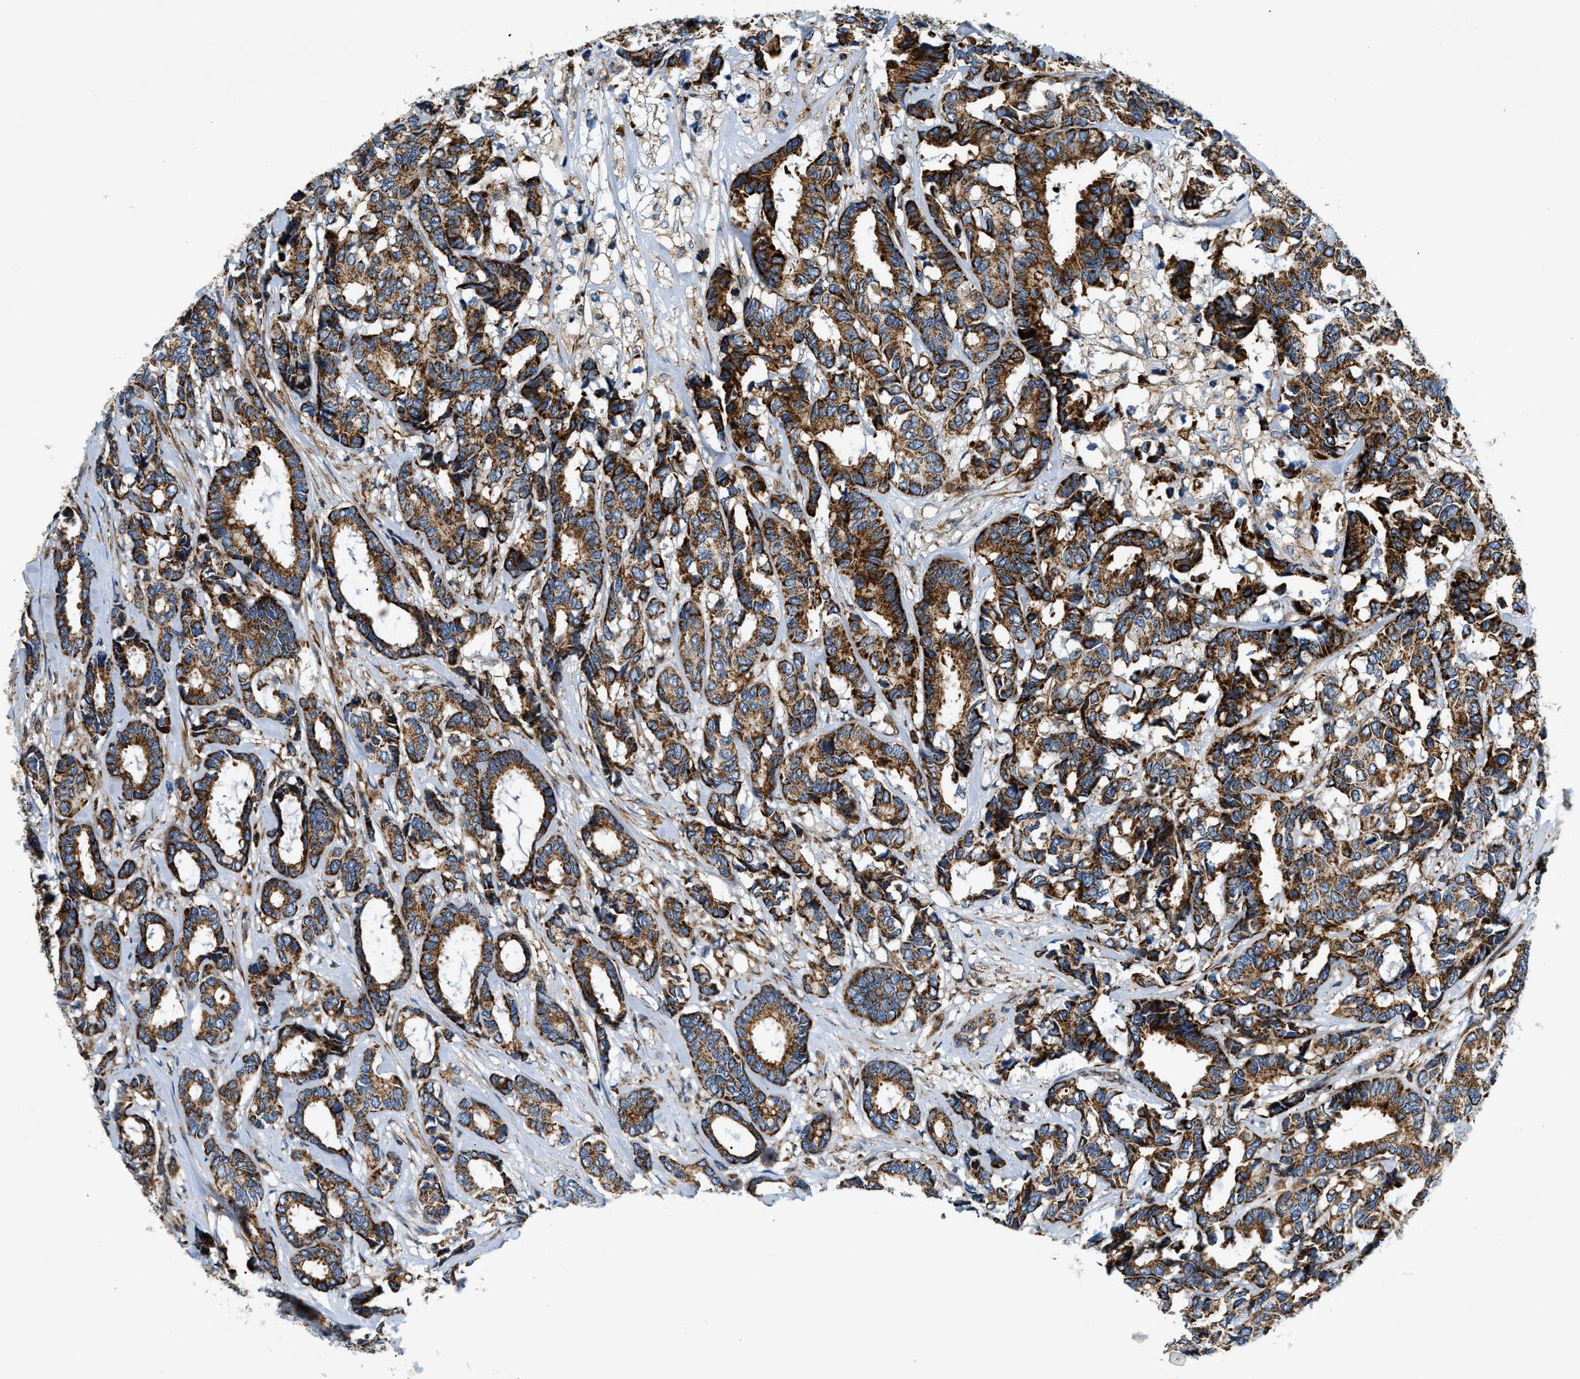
{"staining": {"intensity": "strong", "quantity": ">75%", "location": "cytoplasmic/membranous"}, "tissue": "breast cancer", "cell_type": "Tumor cells", "image_type": "cancer", "snomed": [{"axis": "morphology", "description": "Duct carcinoma"}, {"axis": "topography", "description": "Breast"}], "caption": "DAB immunohistochemical staining of breast intraductal carcinoma exhibits strong cytoplasmic/membranous protein positivity in approximately >75% of tumor cells. (DAB IHC with brightfield microscopy, high magnification).", "gene": "DHODH", "patient": {"sex": "female", "age": 87}}